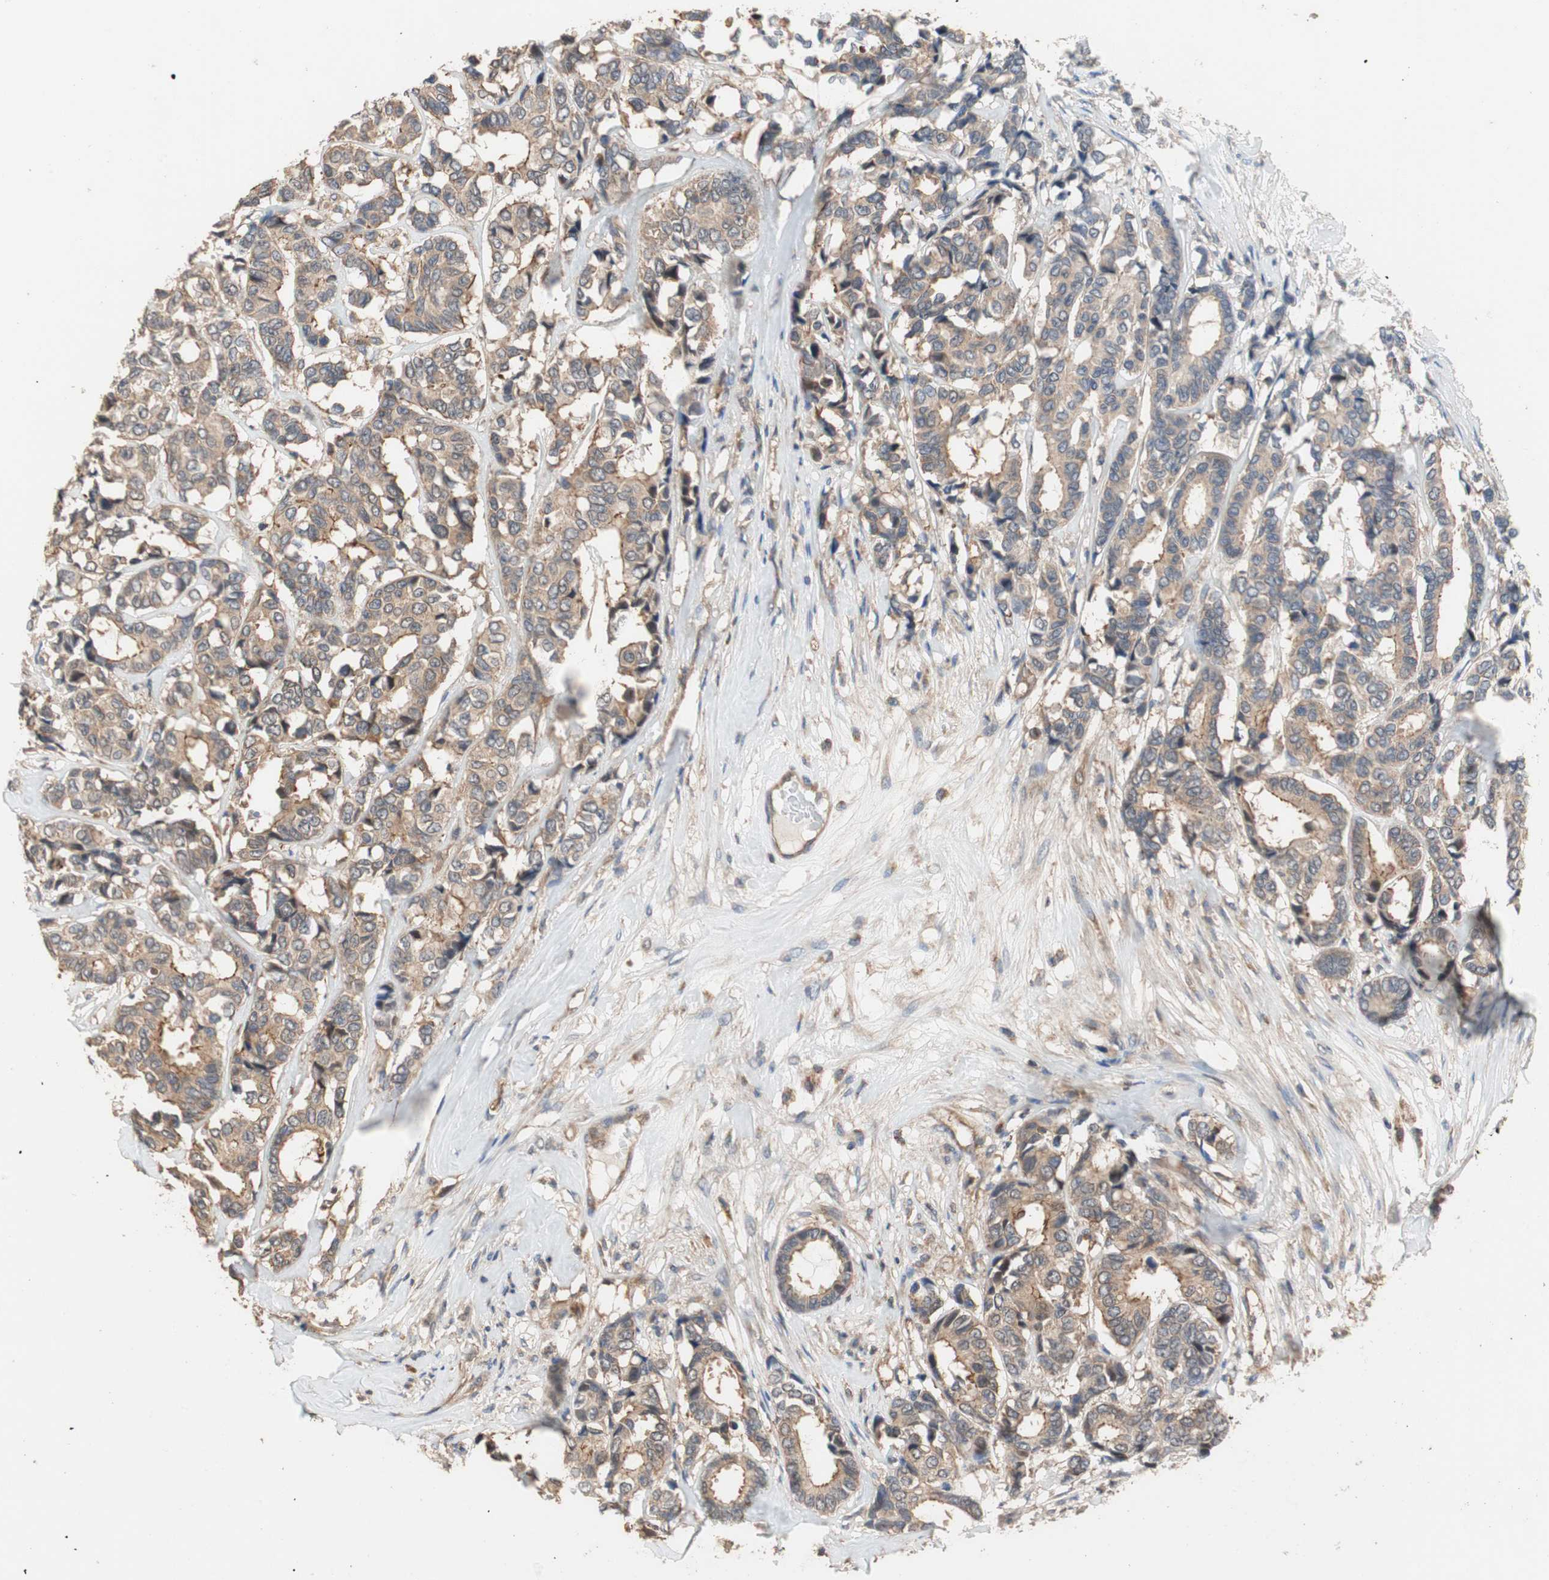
{"staining": {"intensity": "moderate", "quantity": ">75%", "location": "cytoplasmic/membranous"}, "tissue": "breast cancer", "cell_type": "Tumor cells", "image_type": "cancer", "snomed": [{"axis": "morphology", "description": "Duct carcinoma"}, {"axis": "topography", "description": "Breast"}], "caption": "Immunohistochemical staining of invasive ductal carcinoma (breast) shows moderate cytoplasmic/membranous protein staining in approximately >75% of tumor cells.", "gene": "MAP4K2", "patient": {"sex": "female", "age": 87}}